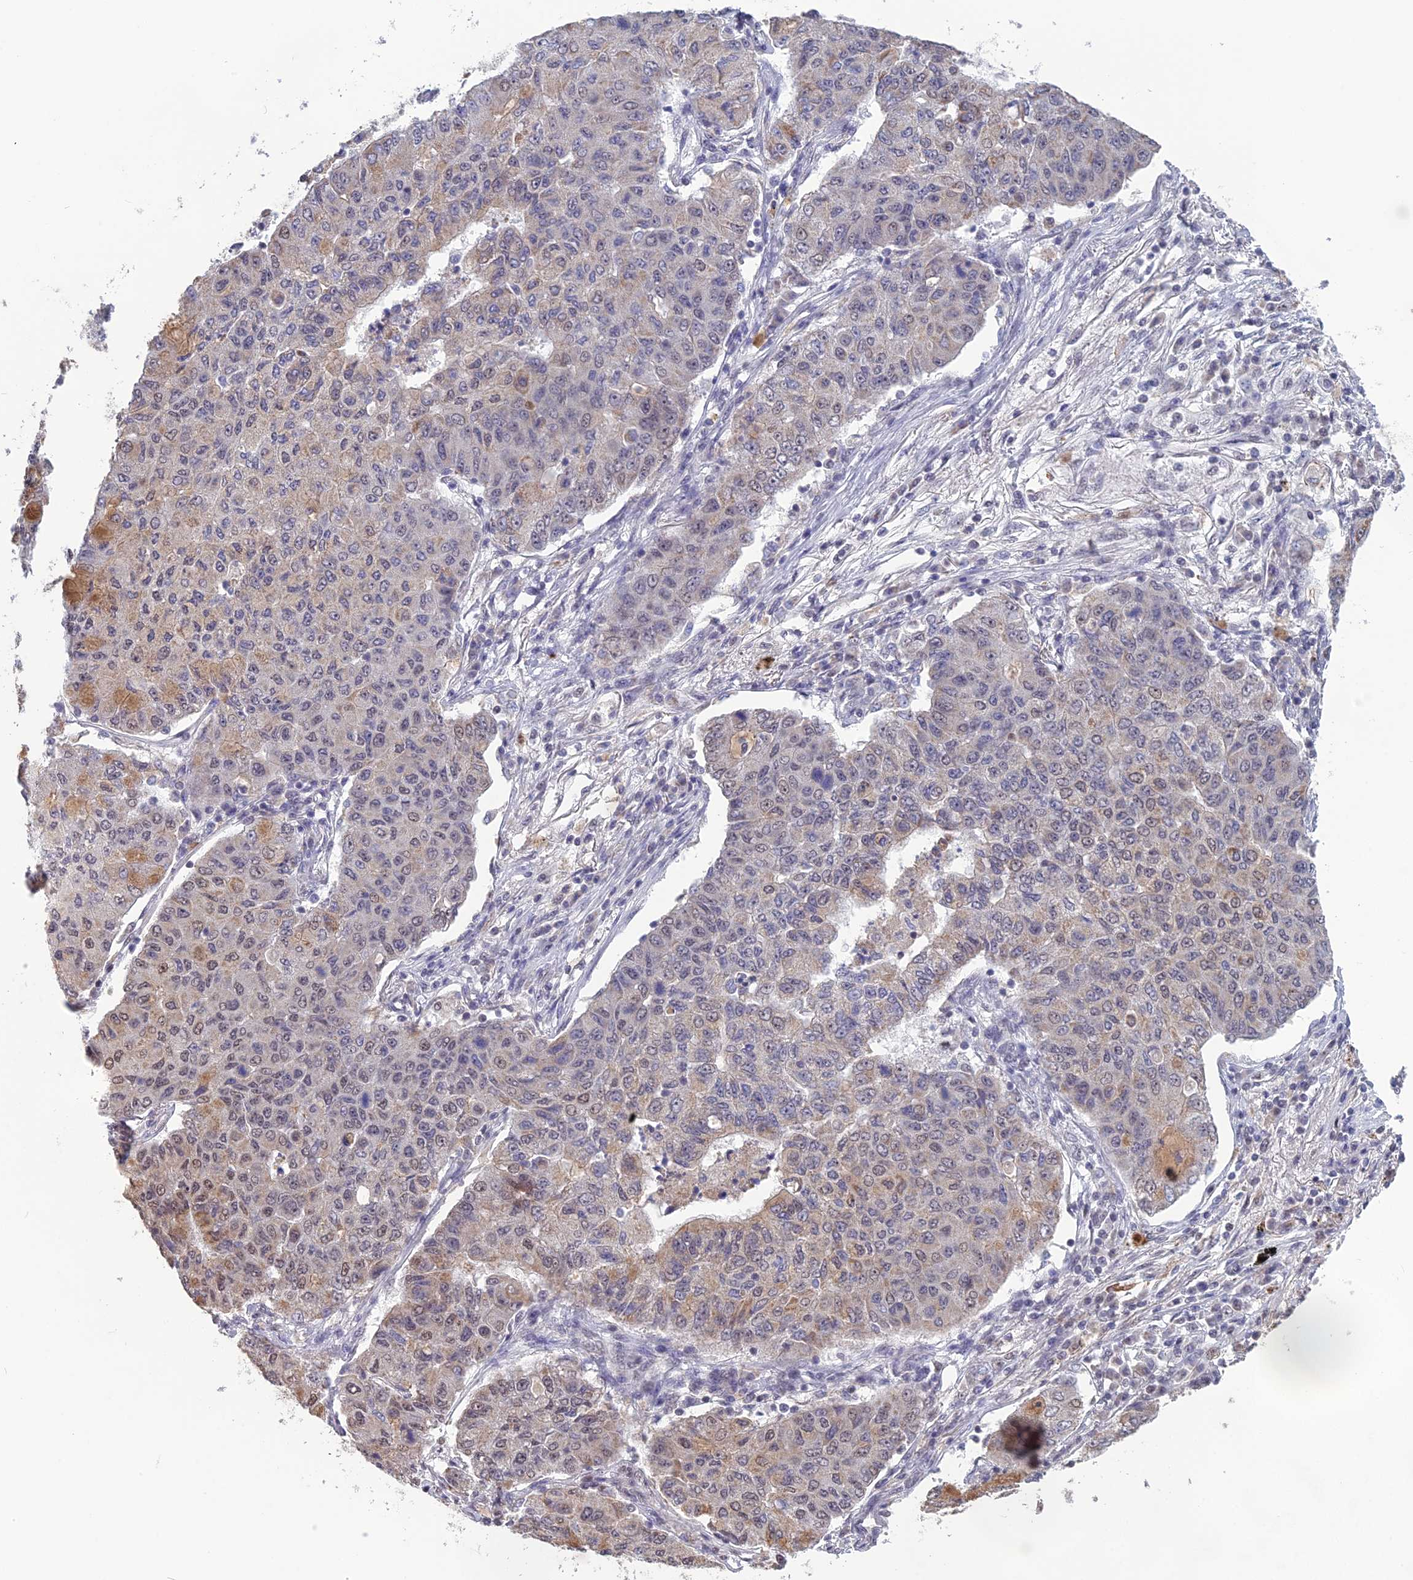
{"staining": {"intensity": "weak", "quantity": "25%-75%", "location": "cytoplasmic/membranous,nuclear"}, "tissue": "lung cancer", "cell_type": "Tumor cells", "image_type": "cancer", "snomed": [{"axis": "morphology", "description": "Squamous cell carcinoma, NOS"}, {"axis": "topography", "description": "Lung"}], "caption": "Immunohistochemistry photomicrograph of neoplastic tissue: human lung cancer stained using immunohistochemistry (IHC) exhibits low levels of weak protein expression localized specifically in the cytoplasmic/membranous and nuclear of tumor cells, appearing as a cytoplasmic/membranous and nuclear brown color.", "gene": "MT-CO3", "patient": {"sex": "male", "age": 74}}